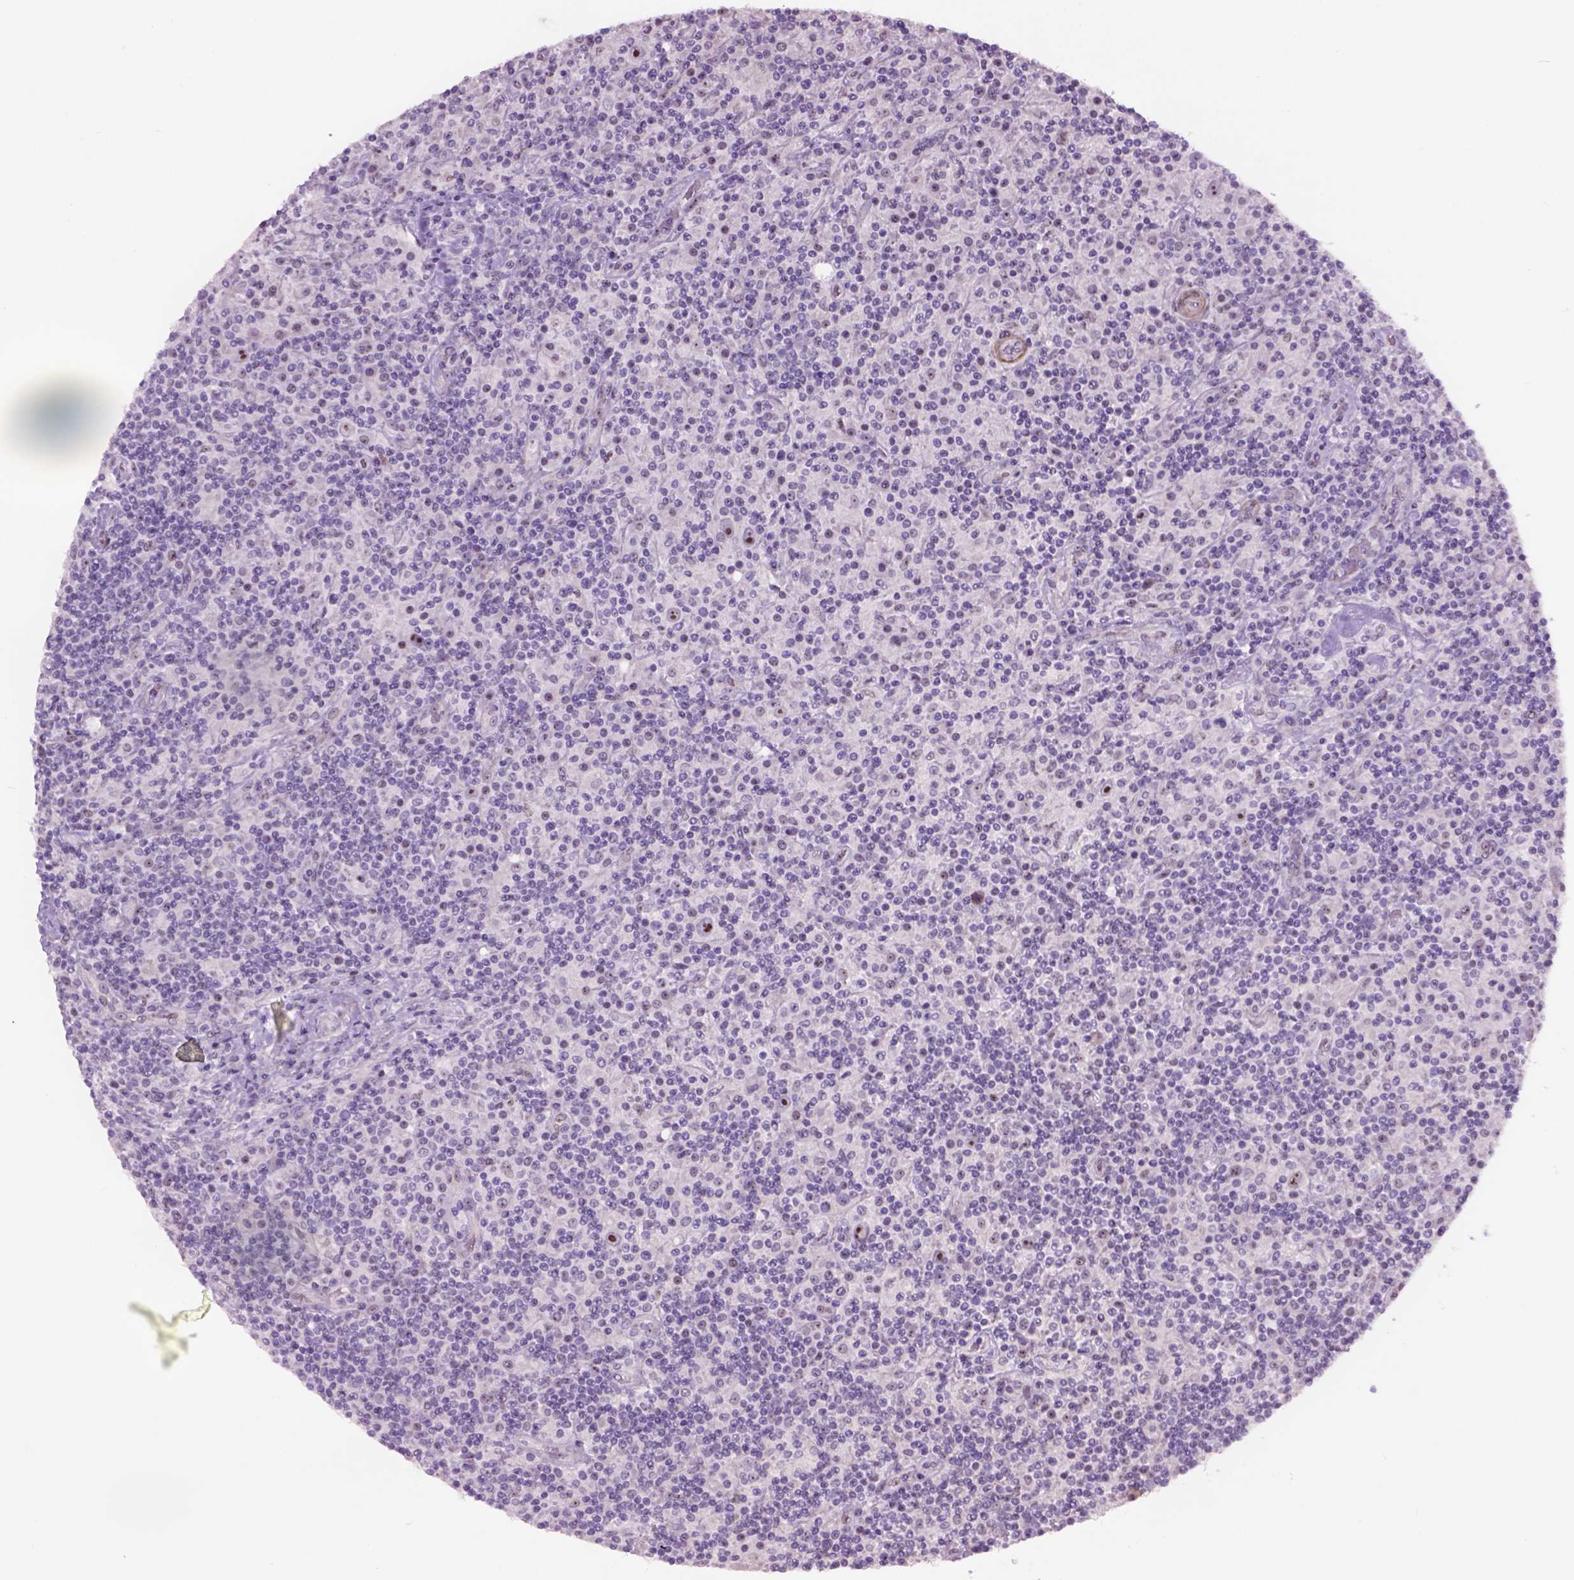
{"staining": {"intensity": "negative", "quantity": "none", "location": "none"}, "tissue": "lymphoma", "cell_type": "Tumor cells", "image_type": "cancer", "snomed": [{"axis": "morphology", "description": "Hodgkin's disease, NOS"}, {"axis": "topography", "description": "Lymph node"}], "caption": "DAB immunohistochemical staining of human lymphoma shows no significant staining in tumor cells.", "gene": "RRS1", "patient": {"sex": "male", "age": 70}}